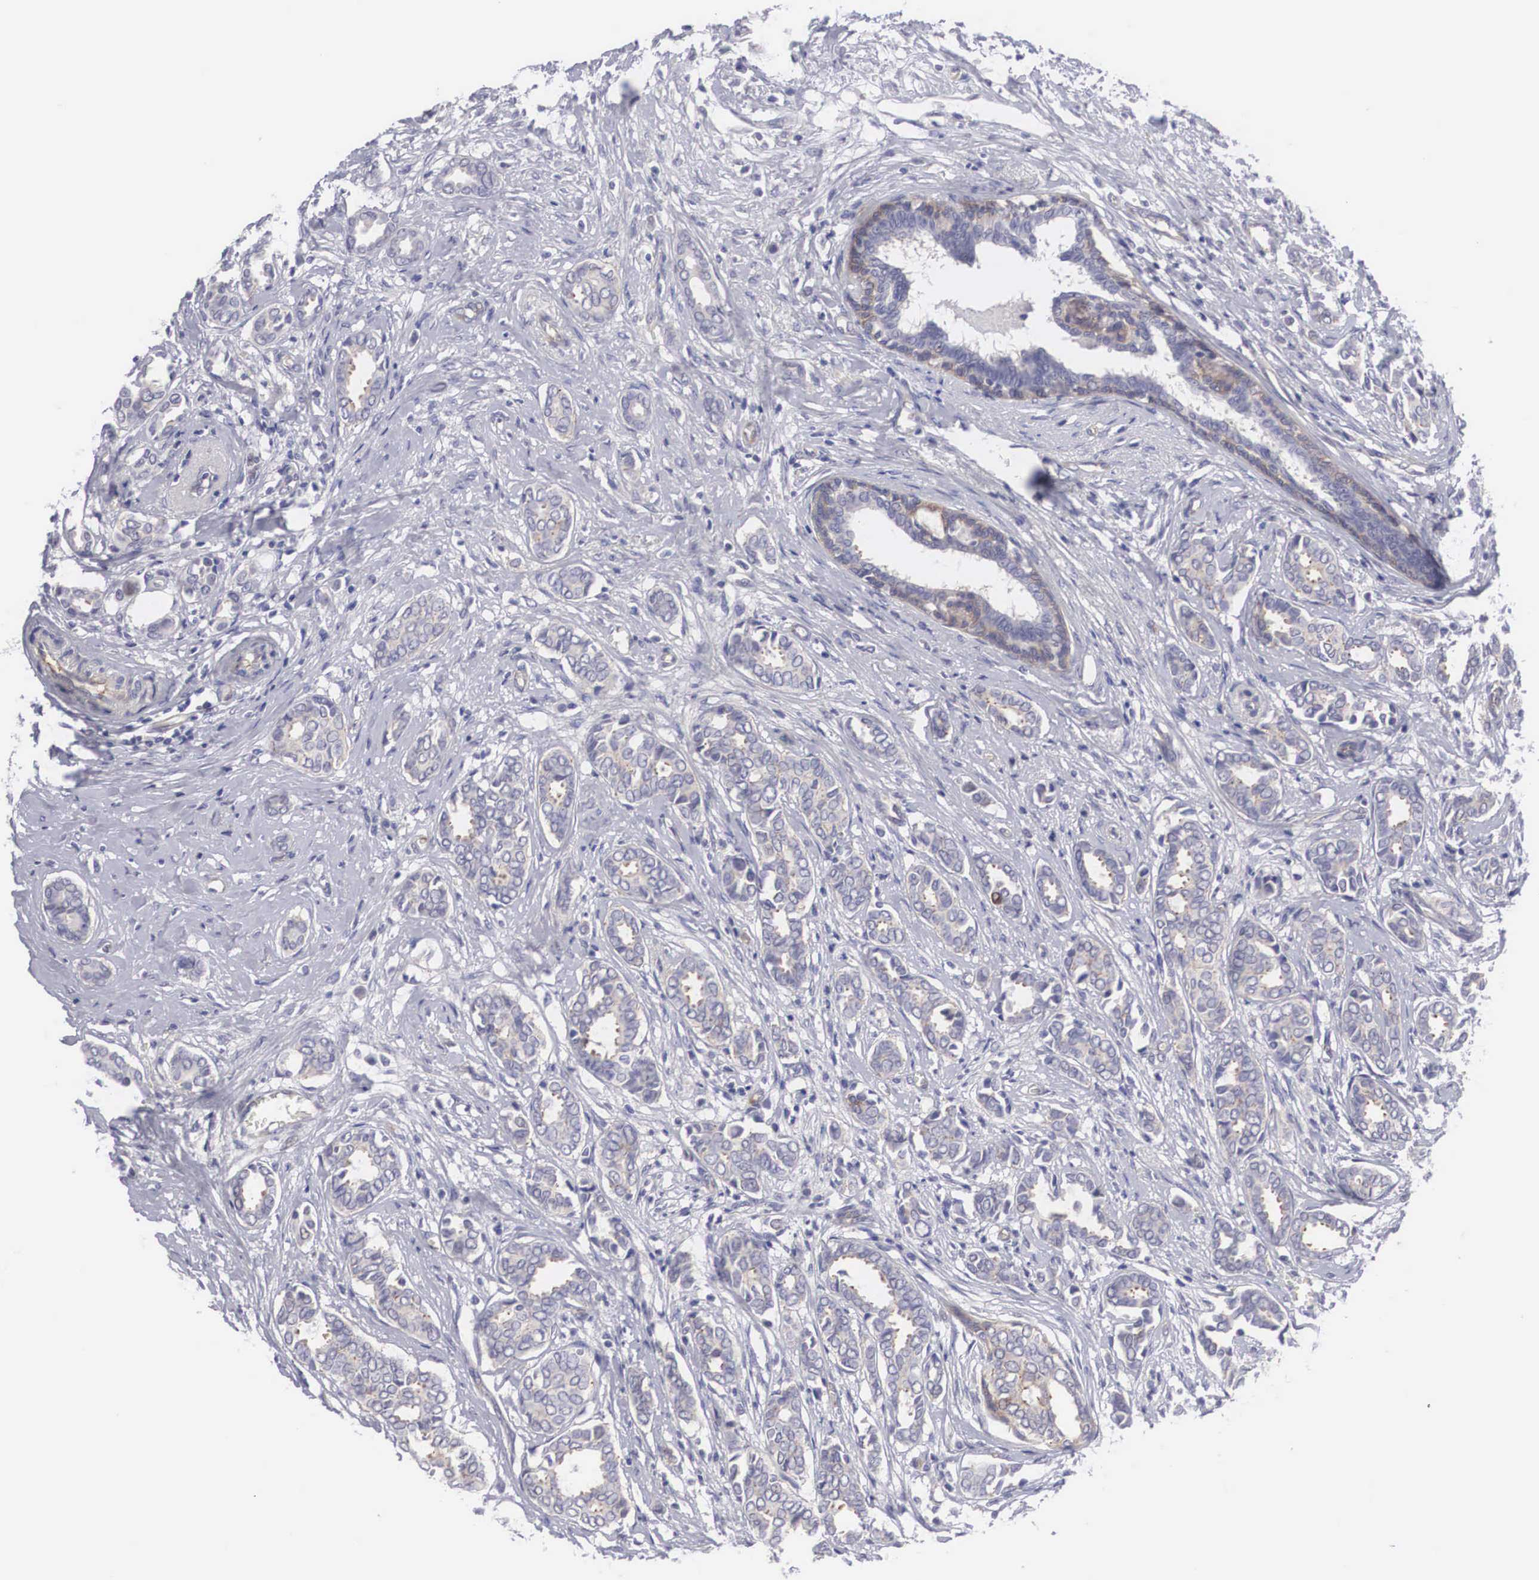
{"staining": {"intensity": "negative", "quantity": "none", "location": "none"}, "tissue": "breast cancer", "cell_type": "Tumor cells", "image_type": "cancer", "snomed": [{"axis": "morphology", "description": "Duct carcinoma"}, {"axis": "topography", "description": "Breast"}], "caption": "This image is of breast cancer stained with IHC to label a protein in brown with the nuclei are counter-stained blue. There is no expression in tumor cells.", "gene": "MAST4", "patient": {"sex": "female", "age": 50}}